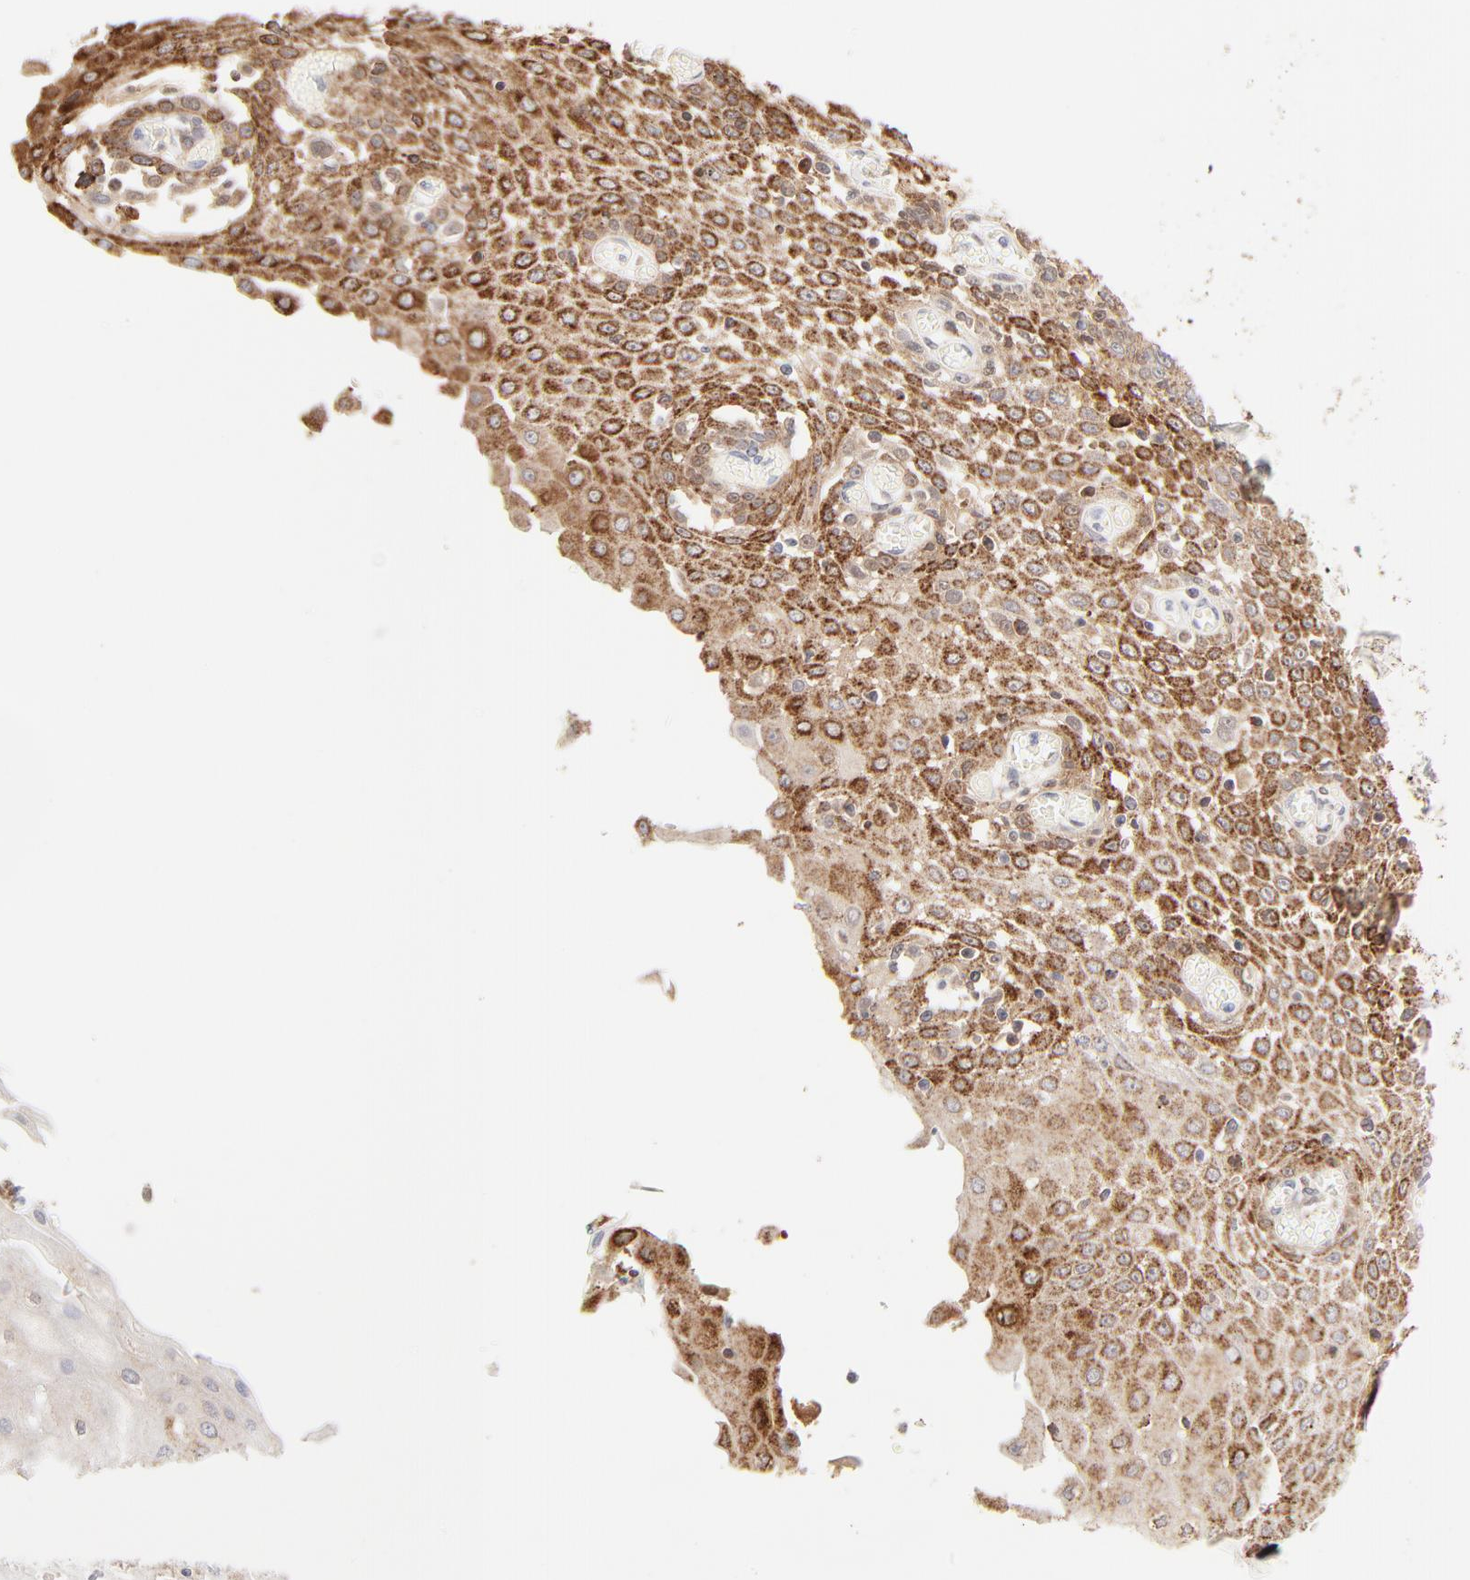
{"staining": {"intensity": "moderate", "quantity": "25%-75%", "location": "cytoplasmic/membranous"}, "tissue": "esophagus", "cell_type": "Squamous epithelial cells", "image_type": "normal", "snomed": [{"axis": "morphology", "description": "Normal tissue, NOS"}, {"axis": "topography", "description": "Esophagus"}], "caption": "IHC (DAB (3,3'-diaminobenzidine)) staining of normal esophagus shows moderate cytoplasmic/membranous protein expression in approximately 25%-75% of squamous epithelial cells.", "gene": "CDK6", "patient": {"sex": "male", "age": 65}}